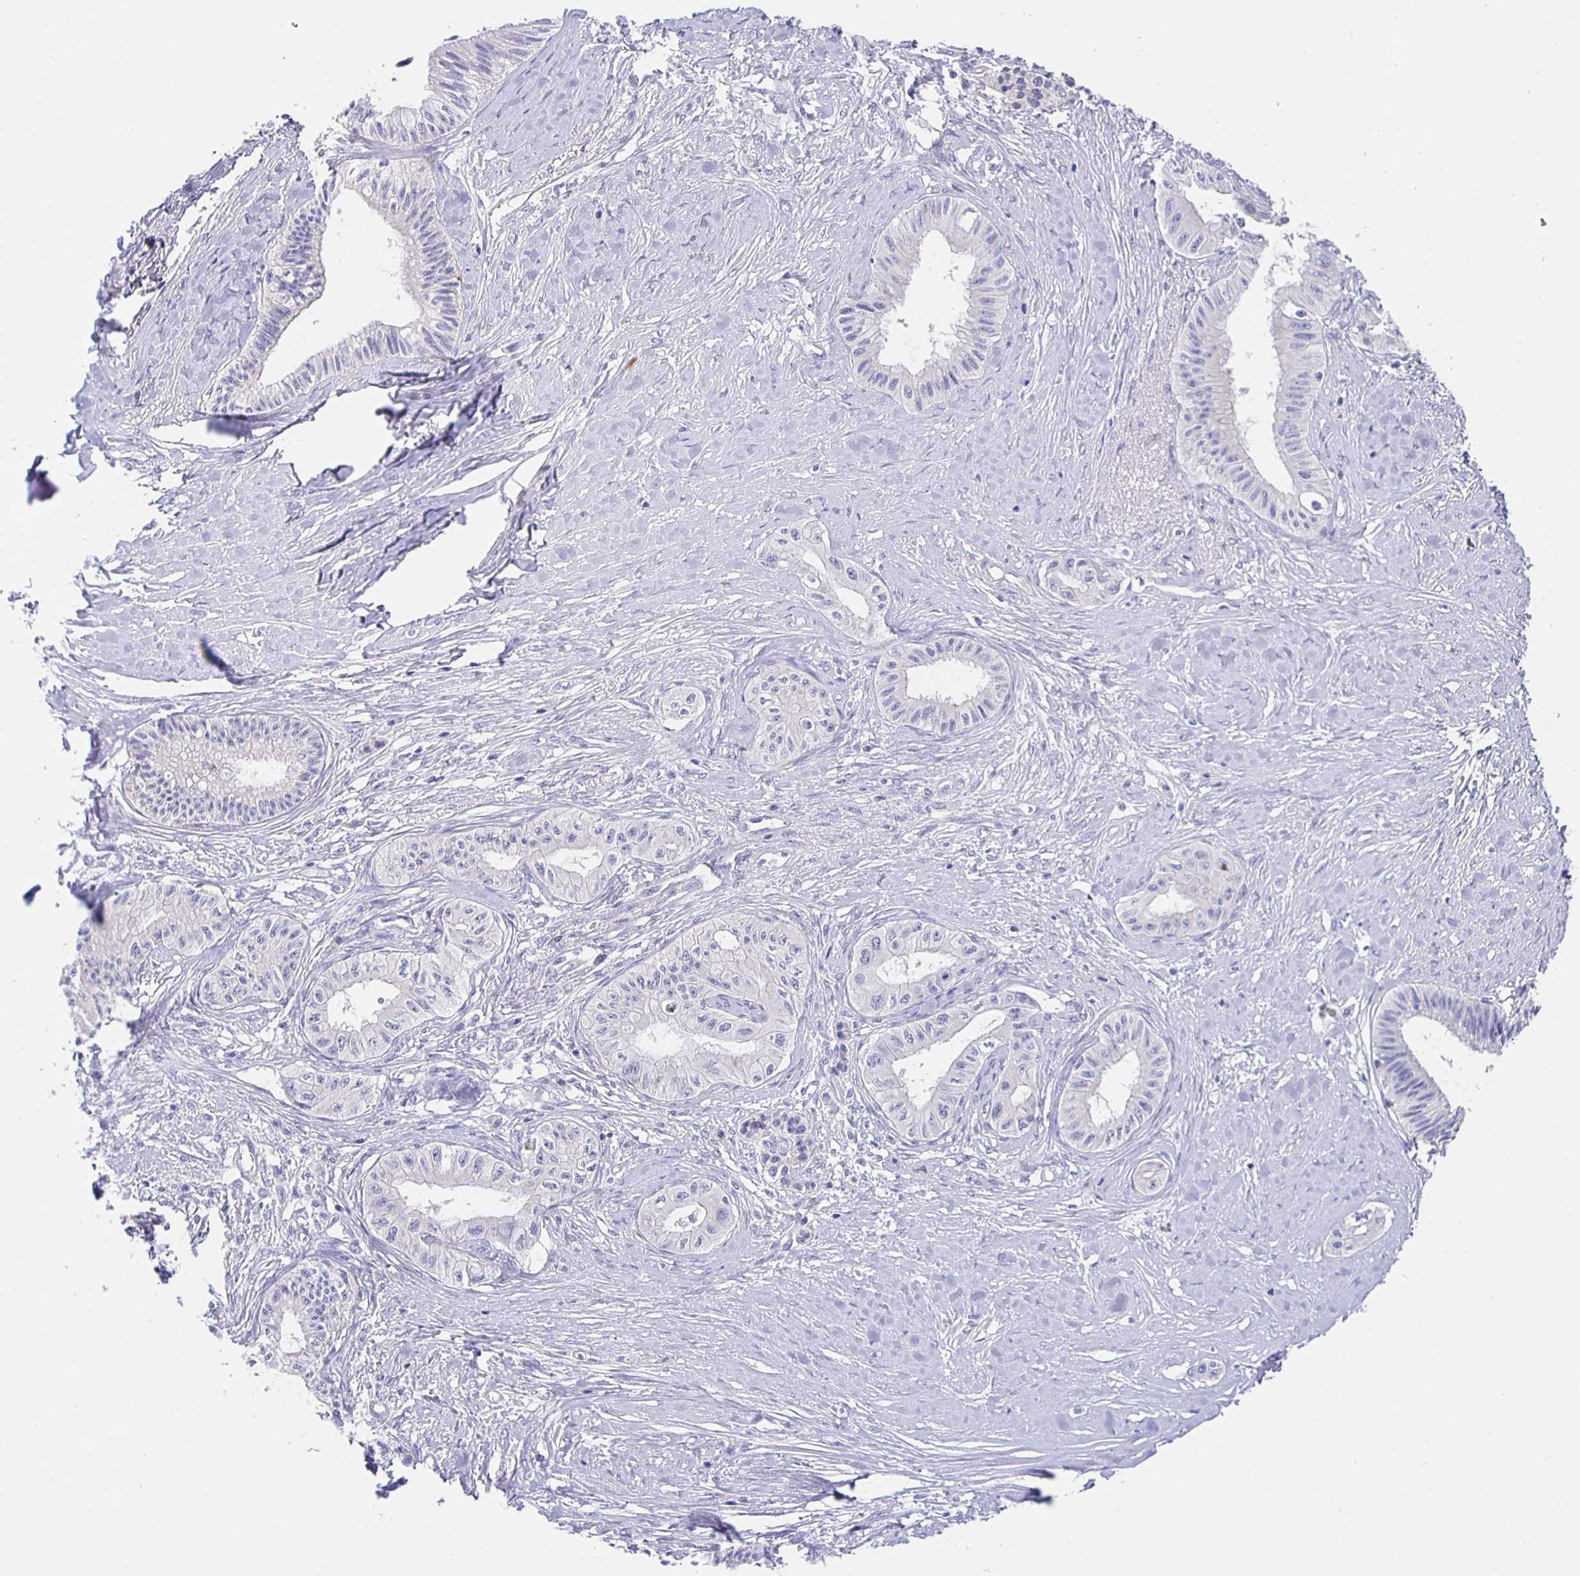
{"staining": {"intensity": "negative", "quantity": "none", "location": "none"}, "tissue": "pancreatic cancer", "cell_type": "Tumor cells", "image_type": "cancer", "snomed": [{"axis": "morphology", "description": "Adenocarcinoma, NOS"}, {"axis": "topography", "description": "Pancreas"}], "caption": "DAB (3,3'-diaminobenzidine) immunohistochemical staining of human pancreatic cancer (adenocarcinoma) demonstrates no significant expression in tumor cells. Brightfield microscopy of IHC stained with DAB (brown) and hematoxylin (blue), captured at high magnification.", "gene": "HSPA4L", "patient": {"sex": "male", "age": 71}}